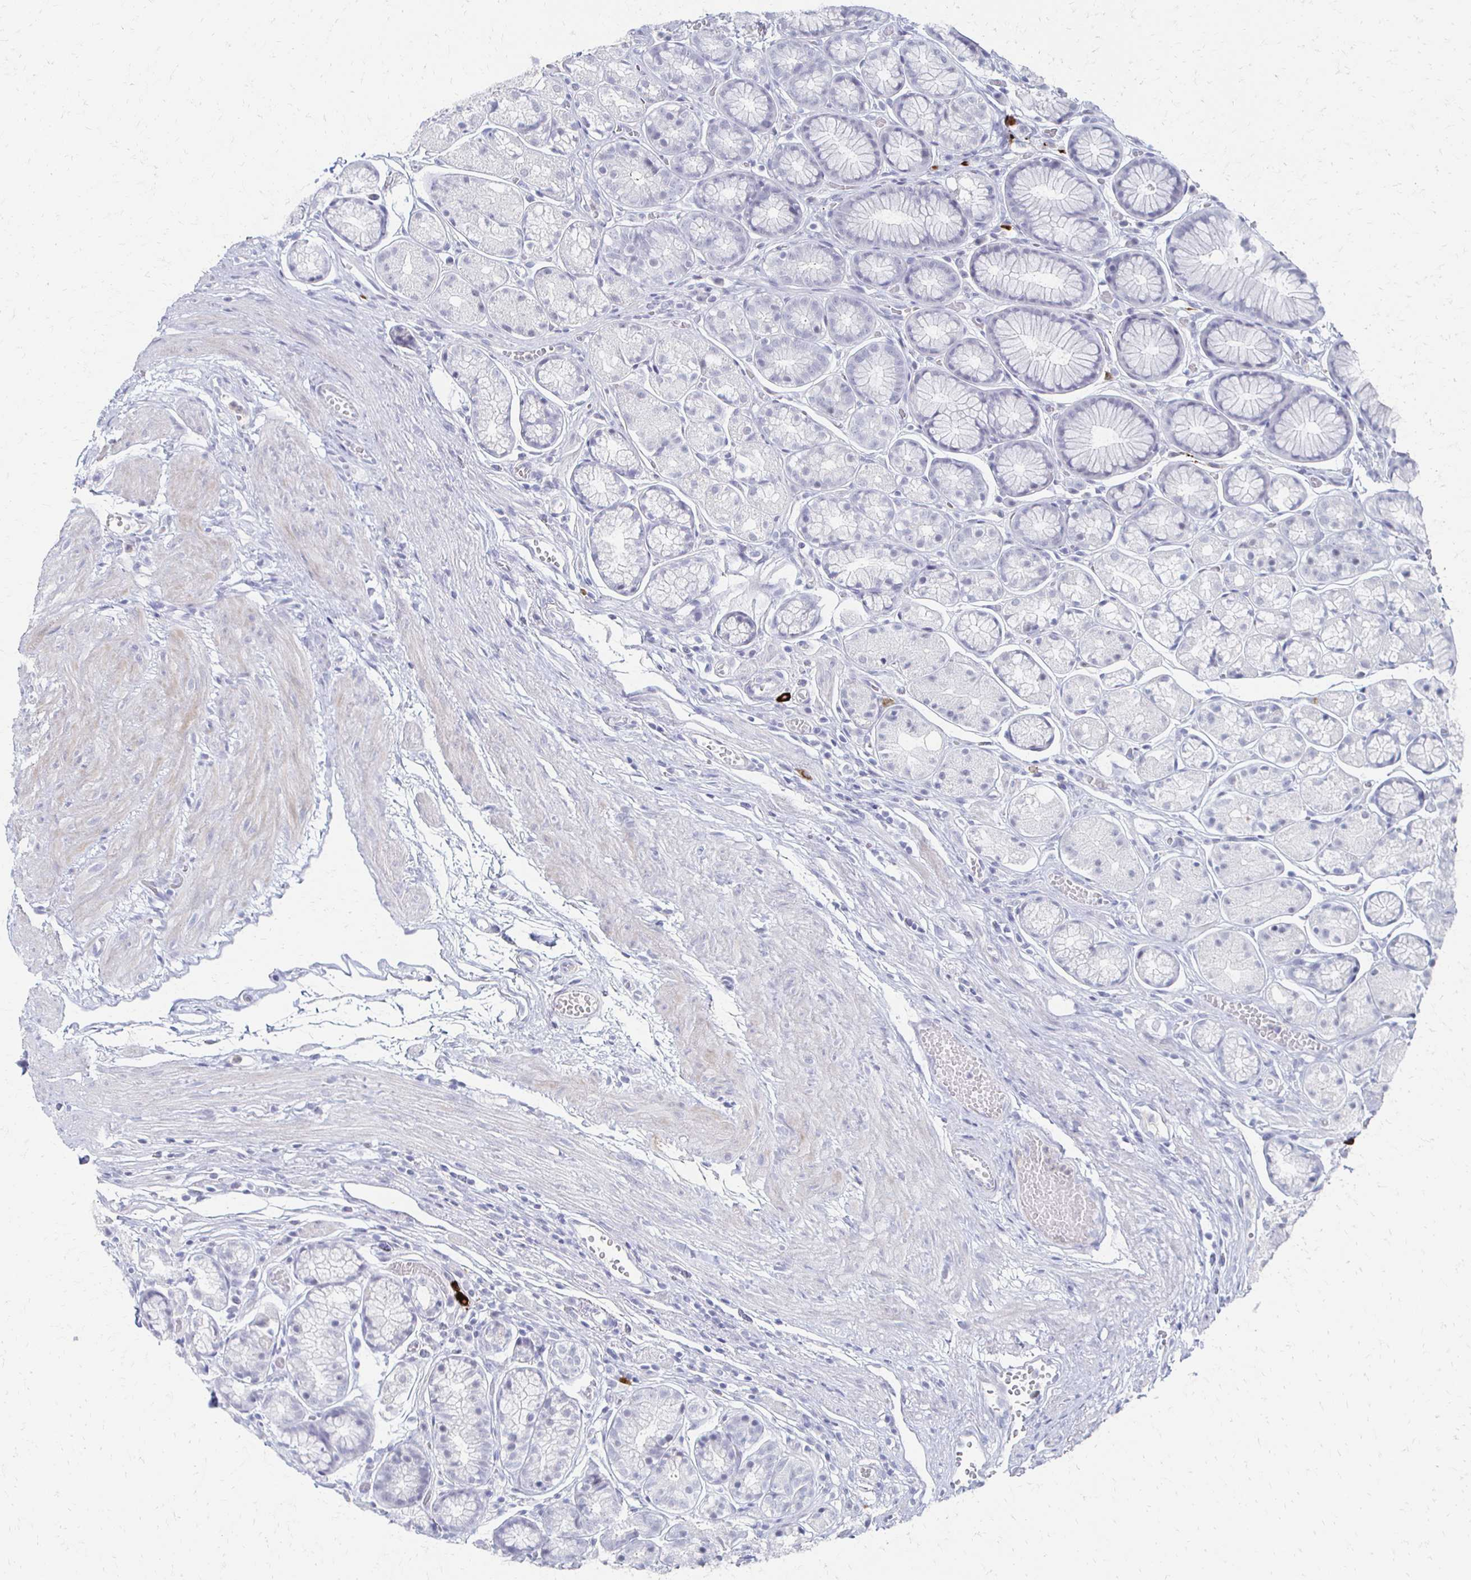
{"staining": {"intensity": "negative", "quantity": "none", "location": "none"}, "tissue": "stomach", "cell_type": "Glandular cells", "image_type": "normal", "snomed": [{"axis": "morphology", "description": "Normal tissue, NOS"}, {"axis": "topography", "description": "Smooth muscle"}, {"axis": "topography", "description": "Stomach"}], "caption": "Stomach stained for a protein using immunohistochemistry shows no expression glandular cells.", "gene": "CXCR2", "patient": {"sex": "male", "age": 70}}